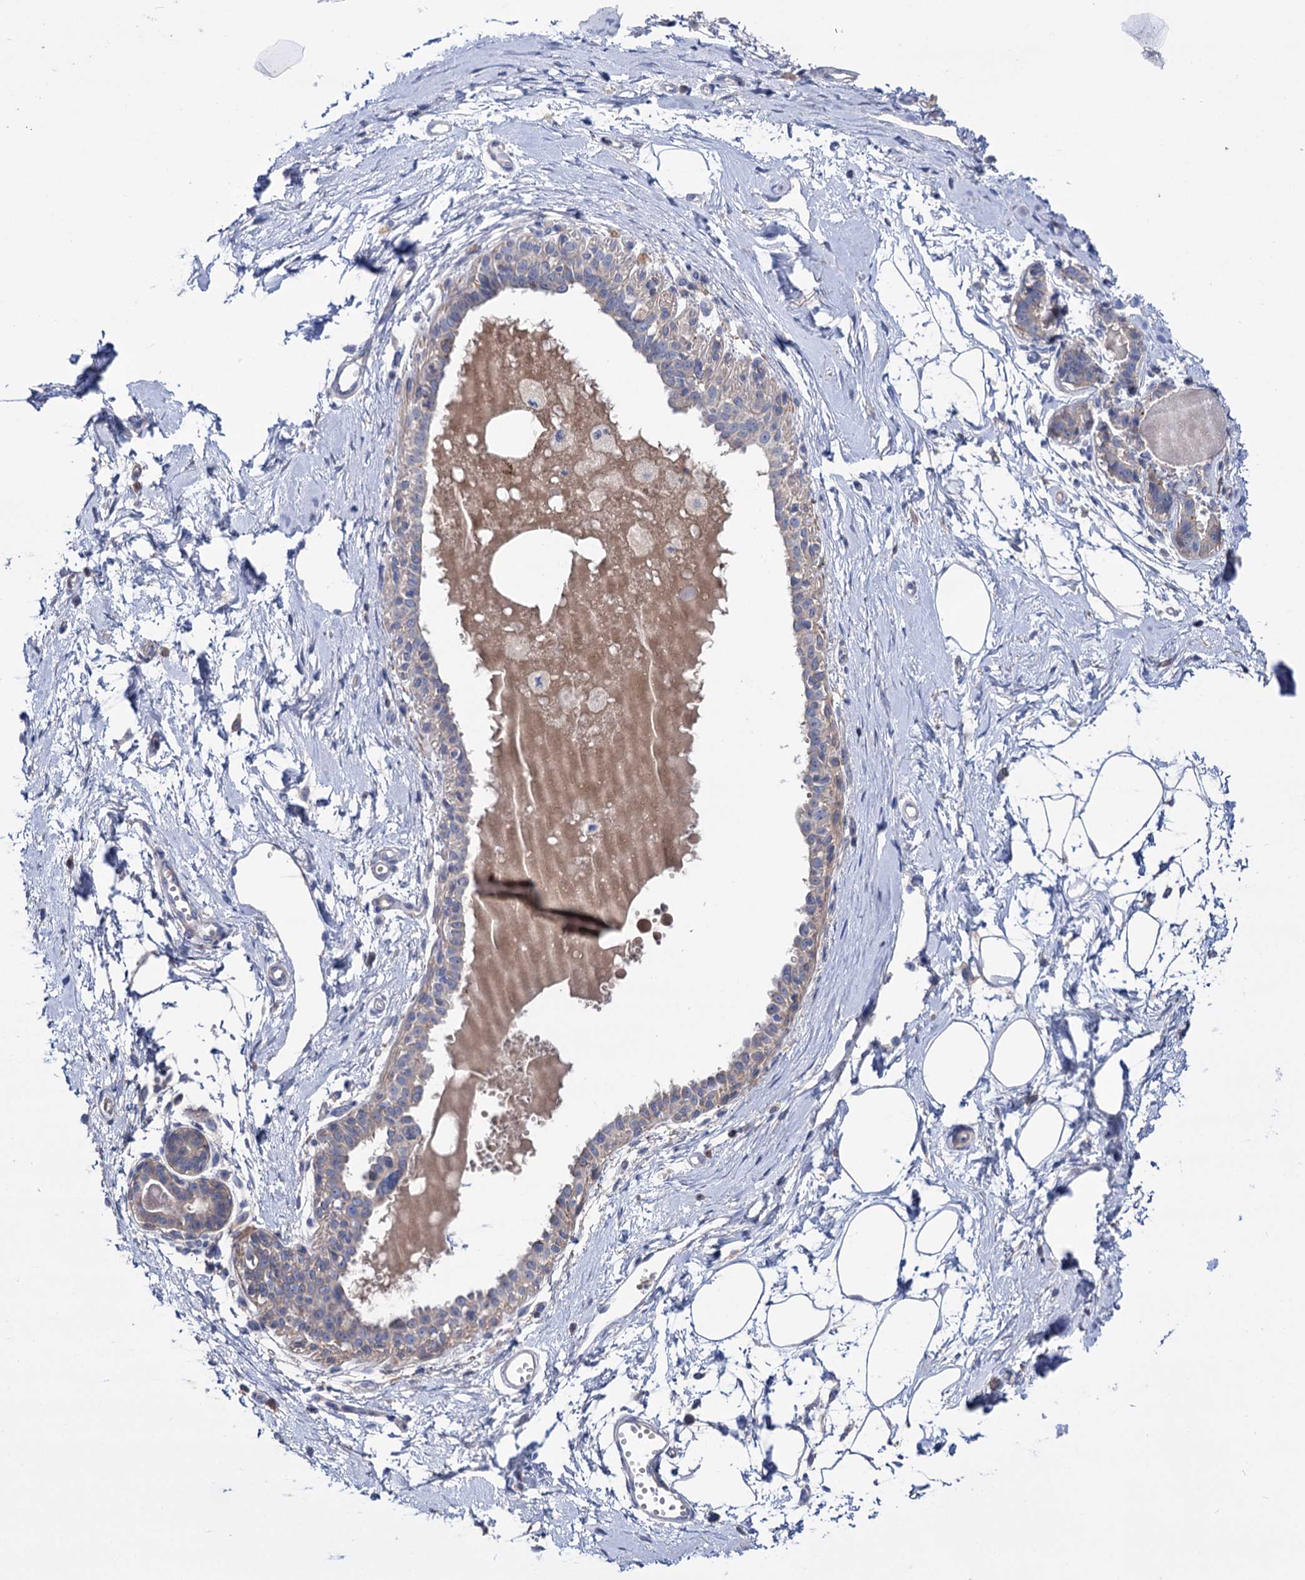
{"staining": {"intensity": "negative", "quantity": "none", "location": "none"}, "tissue": "breast", "cell_type": "Adipocytes", "image_type": "normal", "snomed": [{"axis": "morphology", "description": "Normal tissue, NOS"}, {"axis": "topography", "description": "Breast"}], "caption": "An immunohistochemistry (IHC) image of unremarkable breast is shown. There is no staining in adipocytes of breast.", "gene": "PPP1R32", "patient": {"sex": "female", "age": 45}}